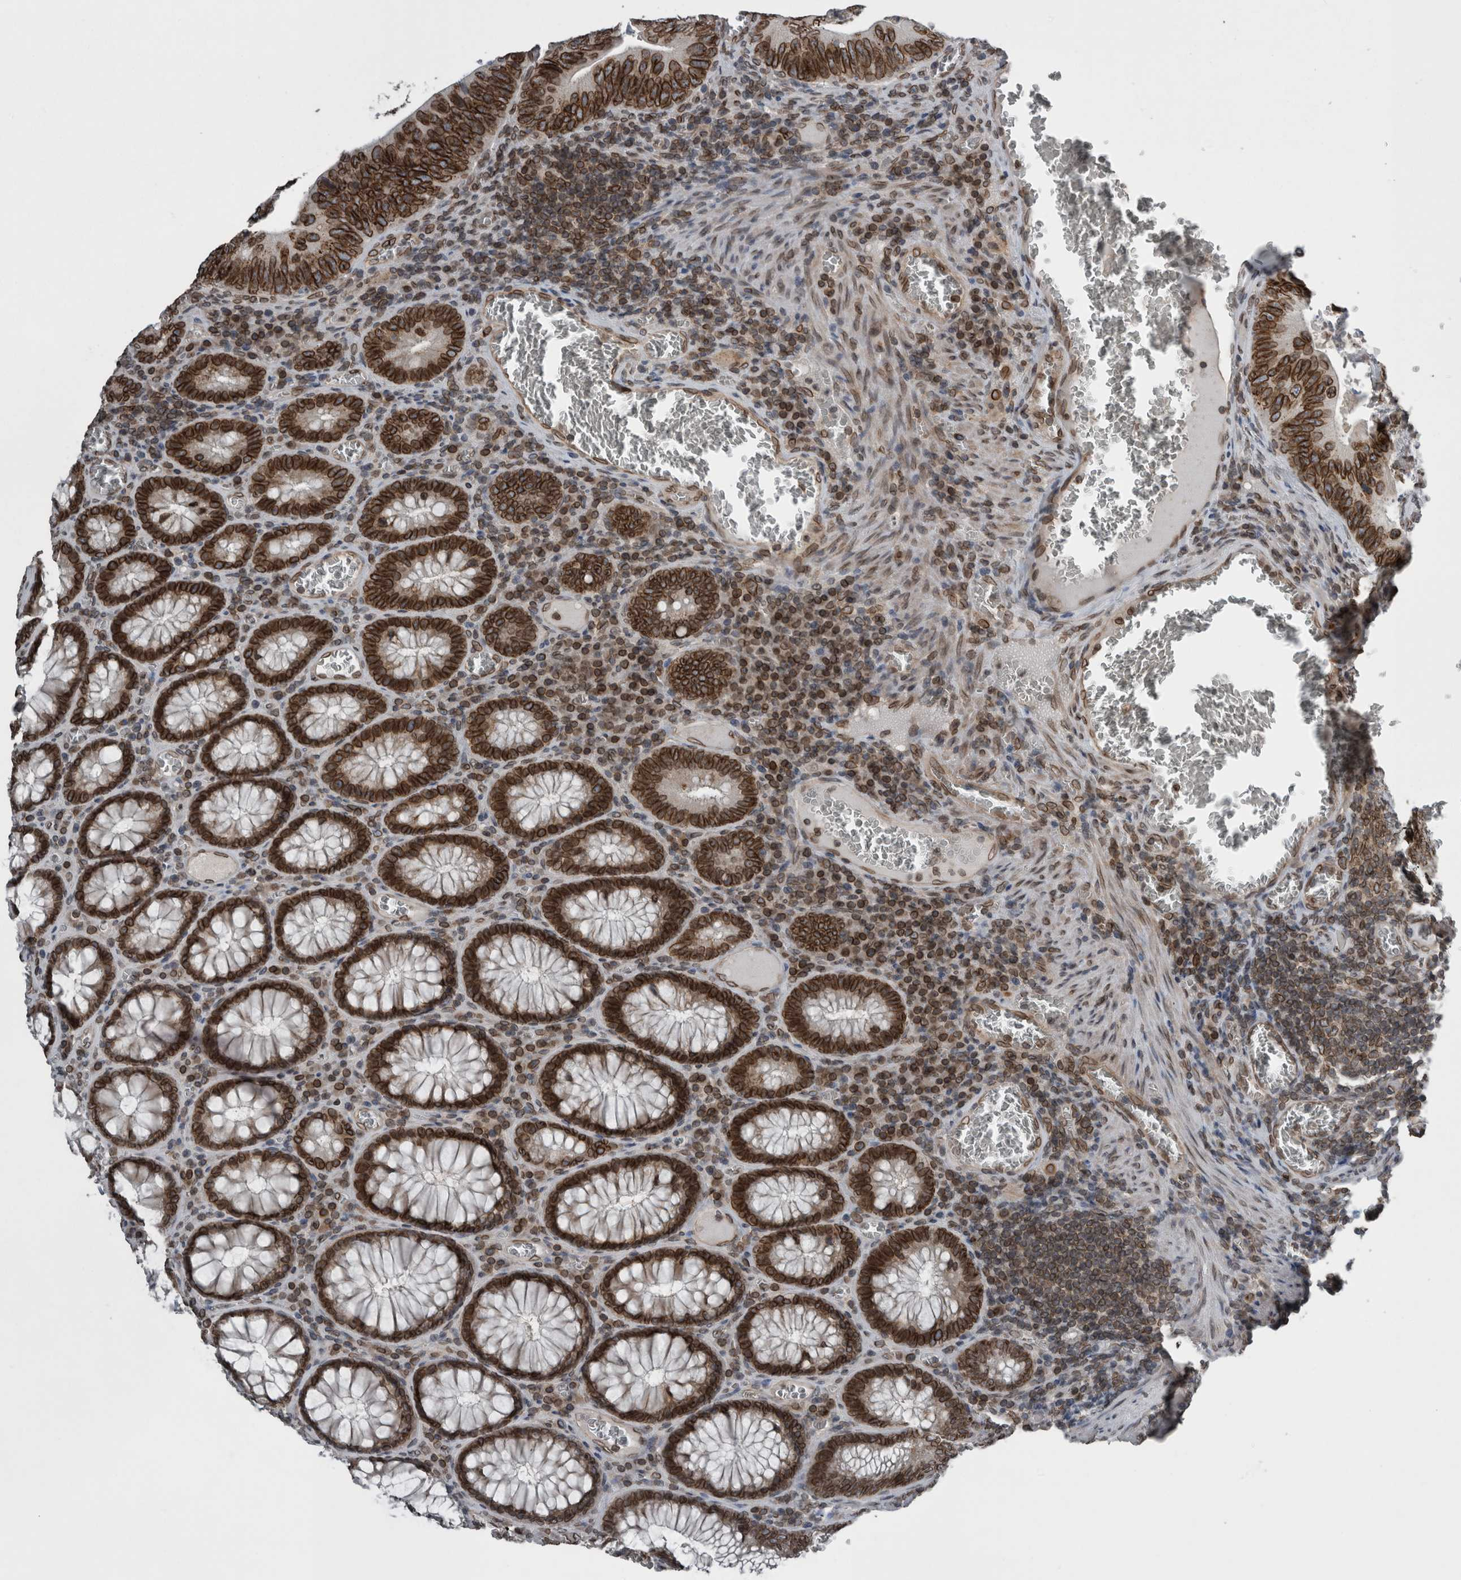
{"staining": {"intensity": "strong", "quantity": ">75%", "location": "cytoplasmic/membranous,nuclear"}, "tissue": "colorectal cancer", "cell_type": "Tumor cells", "image_type": "cancer", "snomed": [{"axis": "morphology", "description": "Inflammation, NOS"}, {"axis": "morphology", "description": "Adenocarcinoma, NOS"}, {"axis": "topography", "description": "Colon"}], "caption": "This micrograph displays immunohistochemistry staining of adenocarcinoma (colorectal), with high strong cytoplasmic/membranous and nuclear positivity in about >75% of tumor cells.", "gene": "RANBP2", "patient": {"sex": "male", "age": 72}}